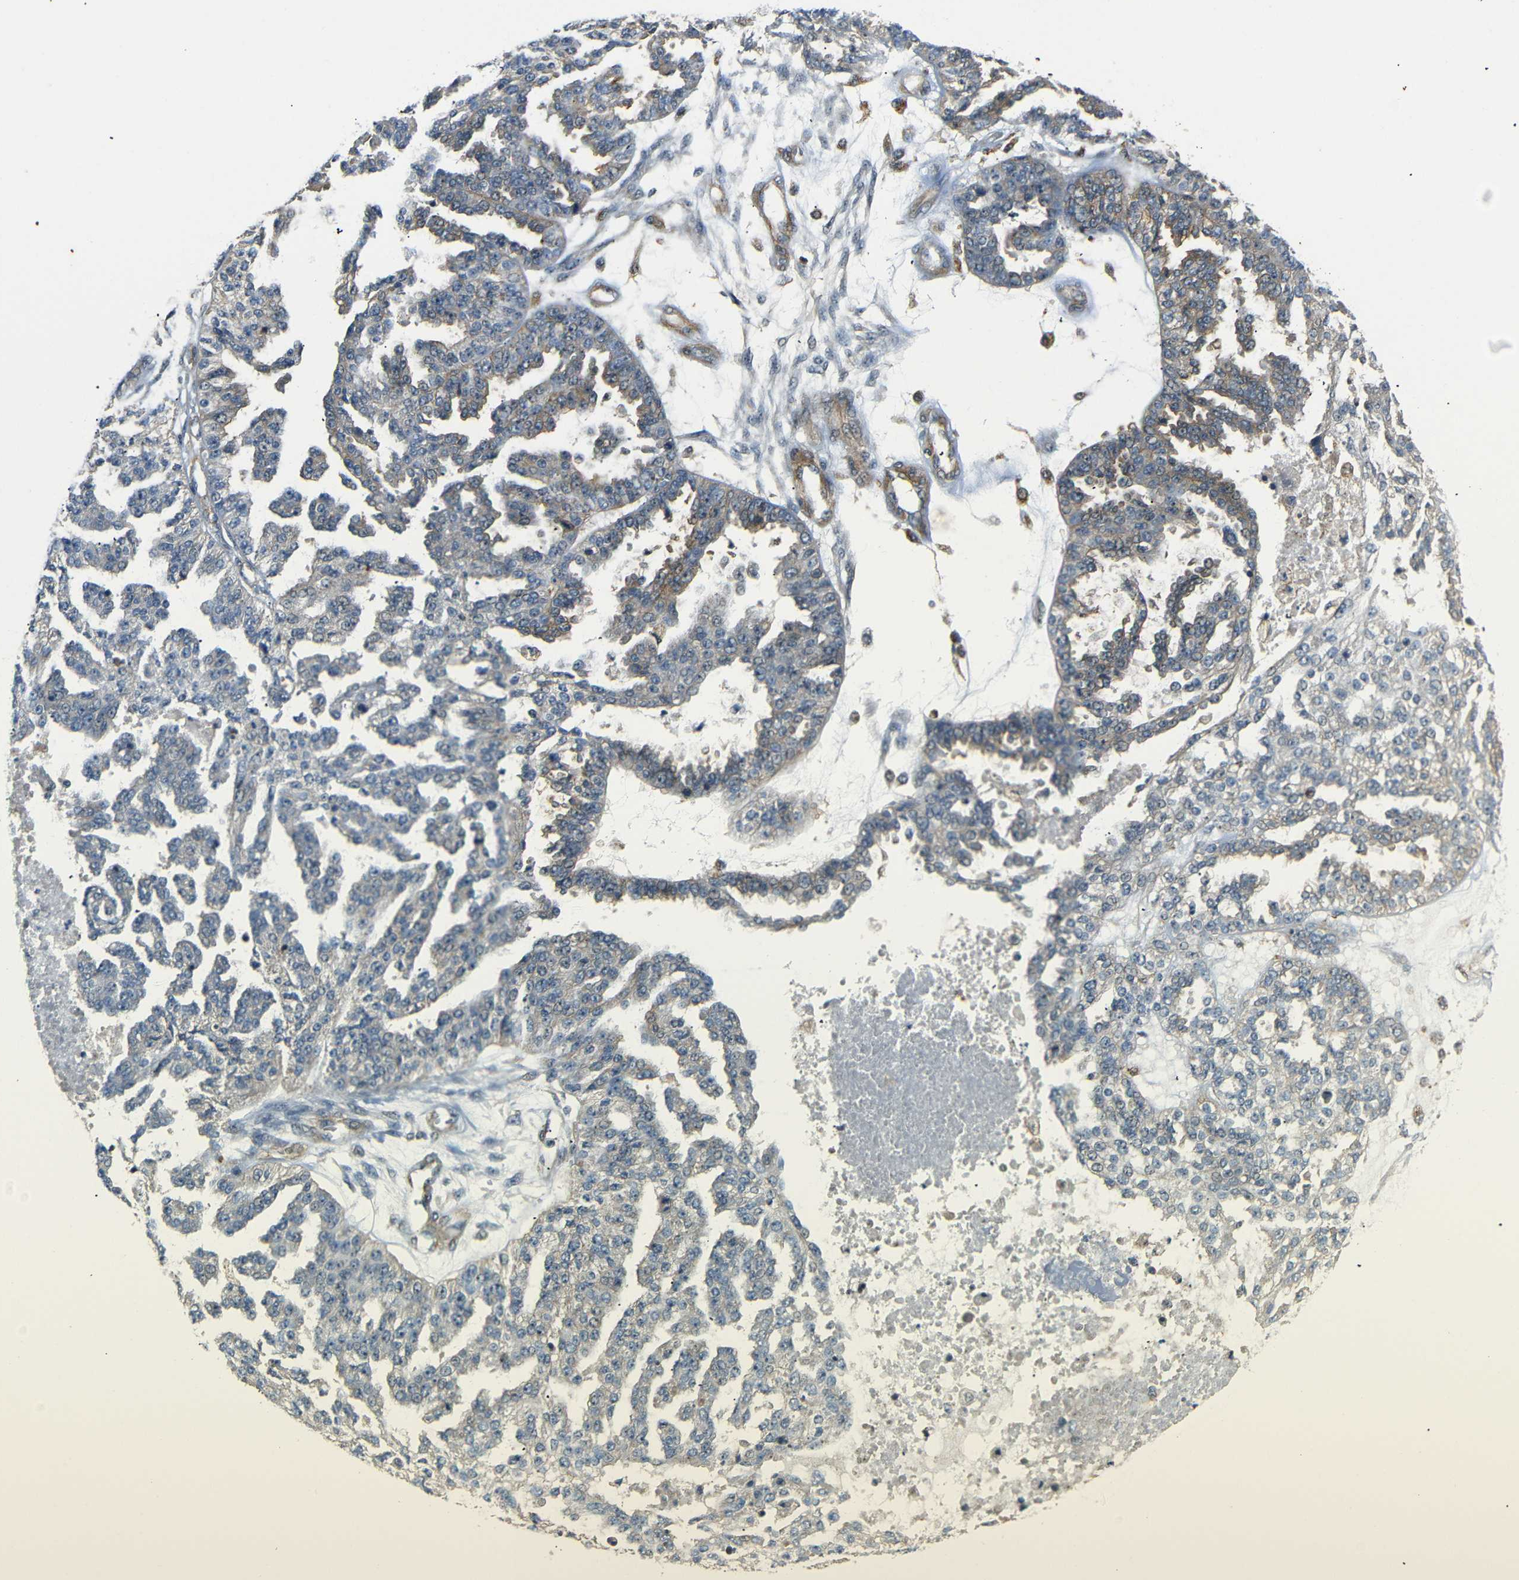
{"staining": {"intensity": "weak", "quantity": "<25%", "location": "cytoplasmic/membranous,nuclear"}, "tissue": "ovarian cancer", "cell_type": "Tumor cells", "image_type": "cancer", "snomed": [{"axis": "morphology", "description": "Cystadenocarcinoma, serous, NOS"}, {"axis": "topography", "description": "Ovary"}], "caption": "DAB (3,3'-diaminobenzidine) immunohistochemical staining of serous cystadenocarcinoma (ovarian) shows no significant staining in tumor cells.", "gene": "PARN", "patient": {"sex": "female", "age": 58}}